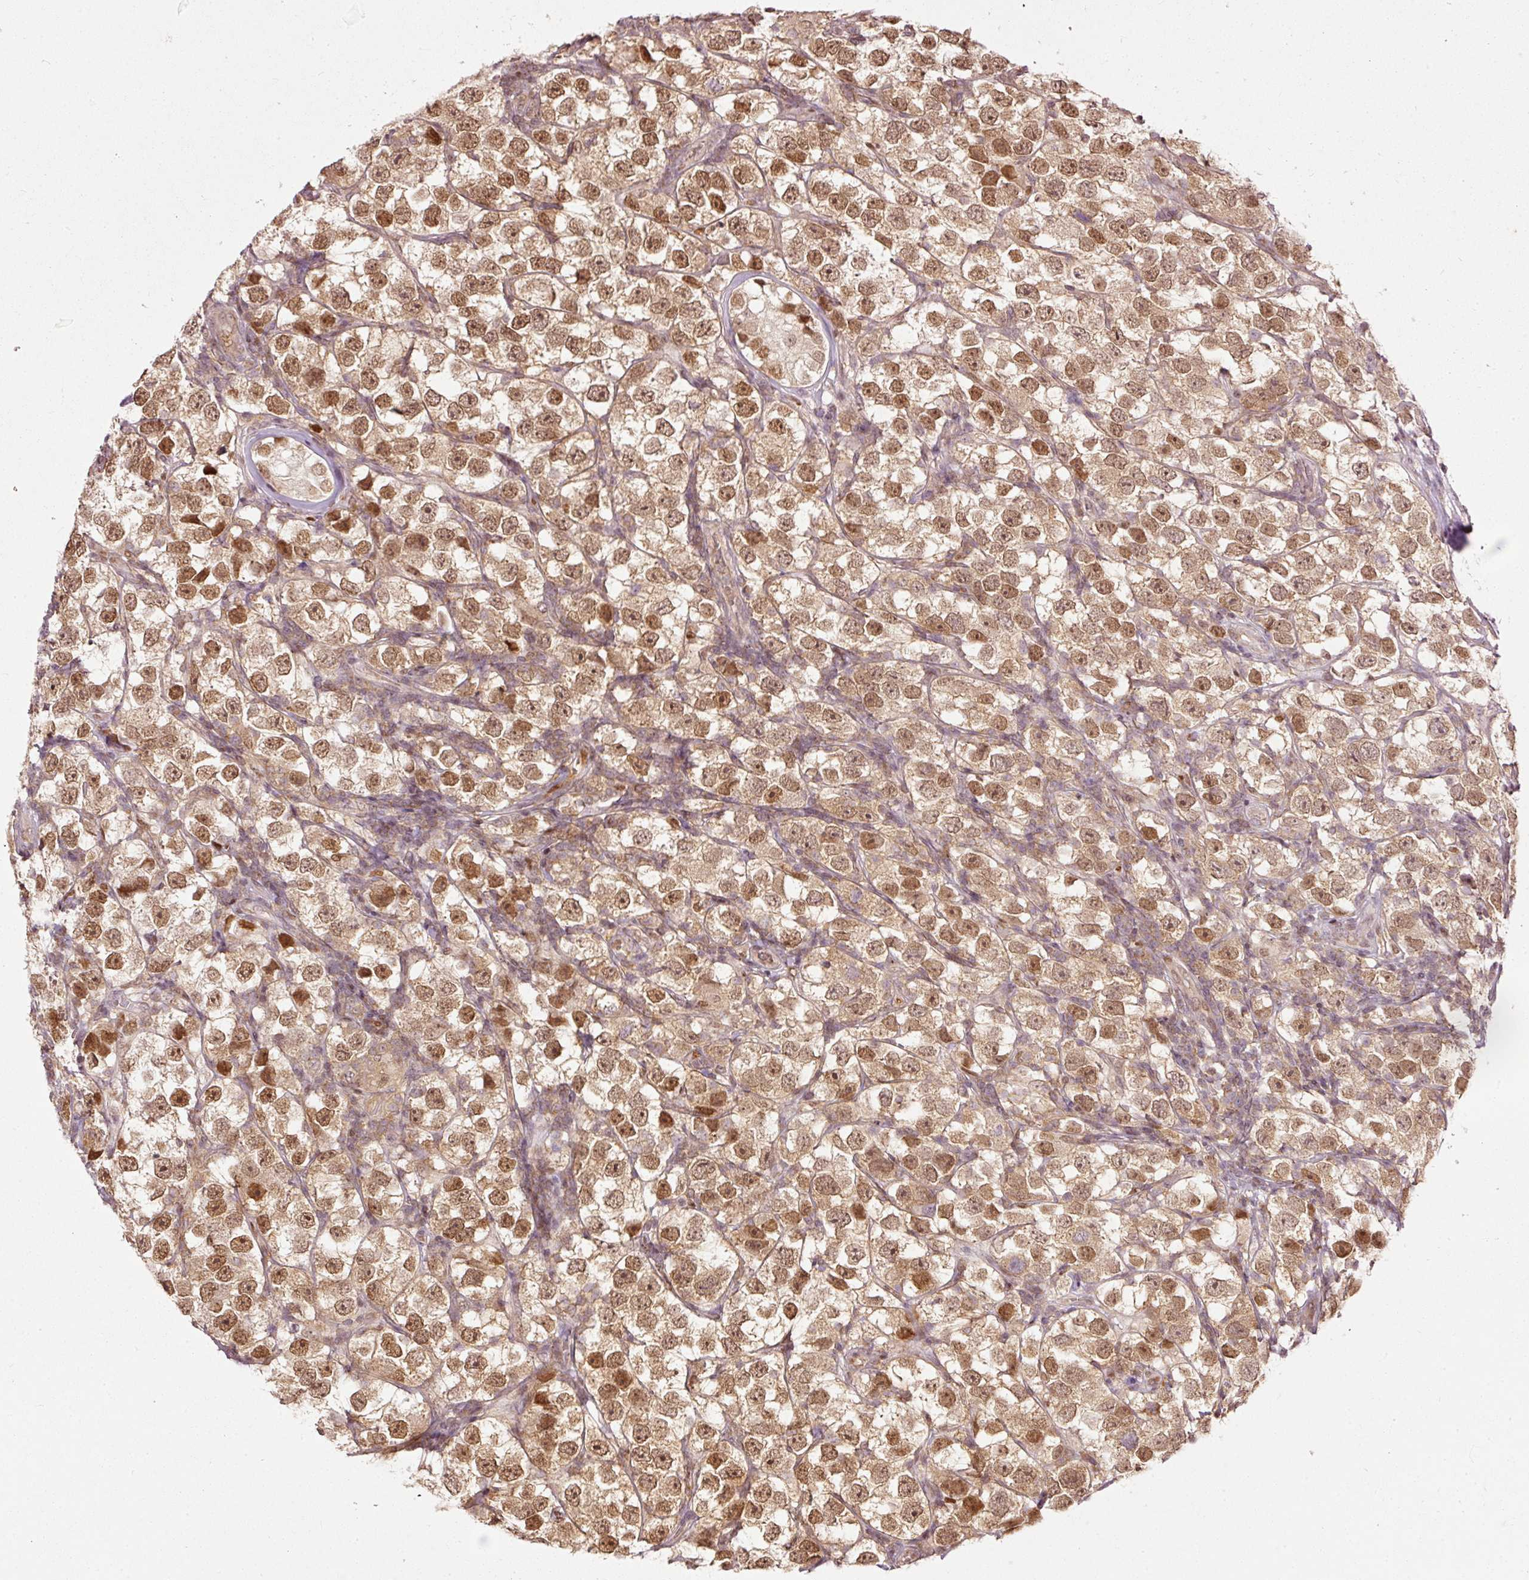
{"staining": {"intensity": "moderate", "quantity": ">75%", "location": "cytoplasmic/membranous,nuclear"}, "tissue": "testis cancer", "cell_type": "Tumor cells", "image_type": "cancer", "snomed": [{"axis": "morphology", "description": "Seminoma, NOS"}, {"axis": "topography", "description": "Testis"}], "caption": "The image reveals a brown stain indicating the presence of a protein in the cytoplasmic/membranous and nuclear of tumor cells in testis cancer.", "gene": "ZNF778", "patient": {"sex": "male", "age": 26}}